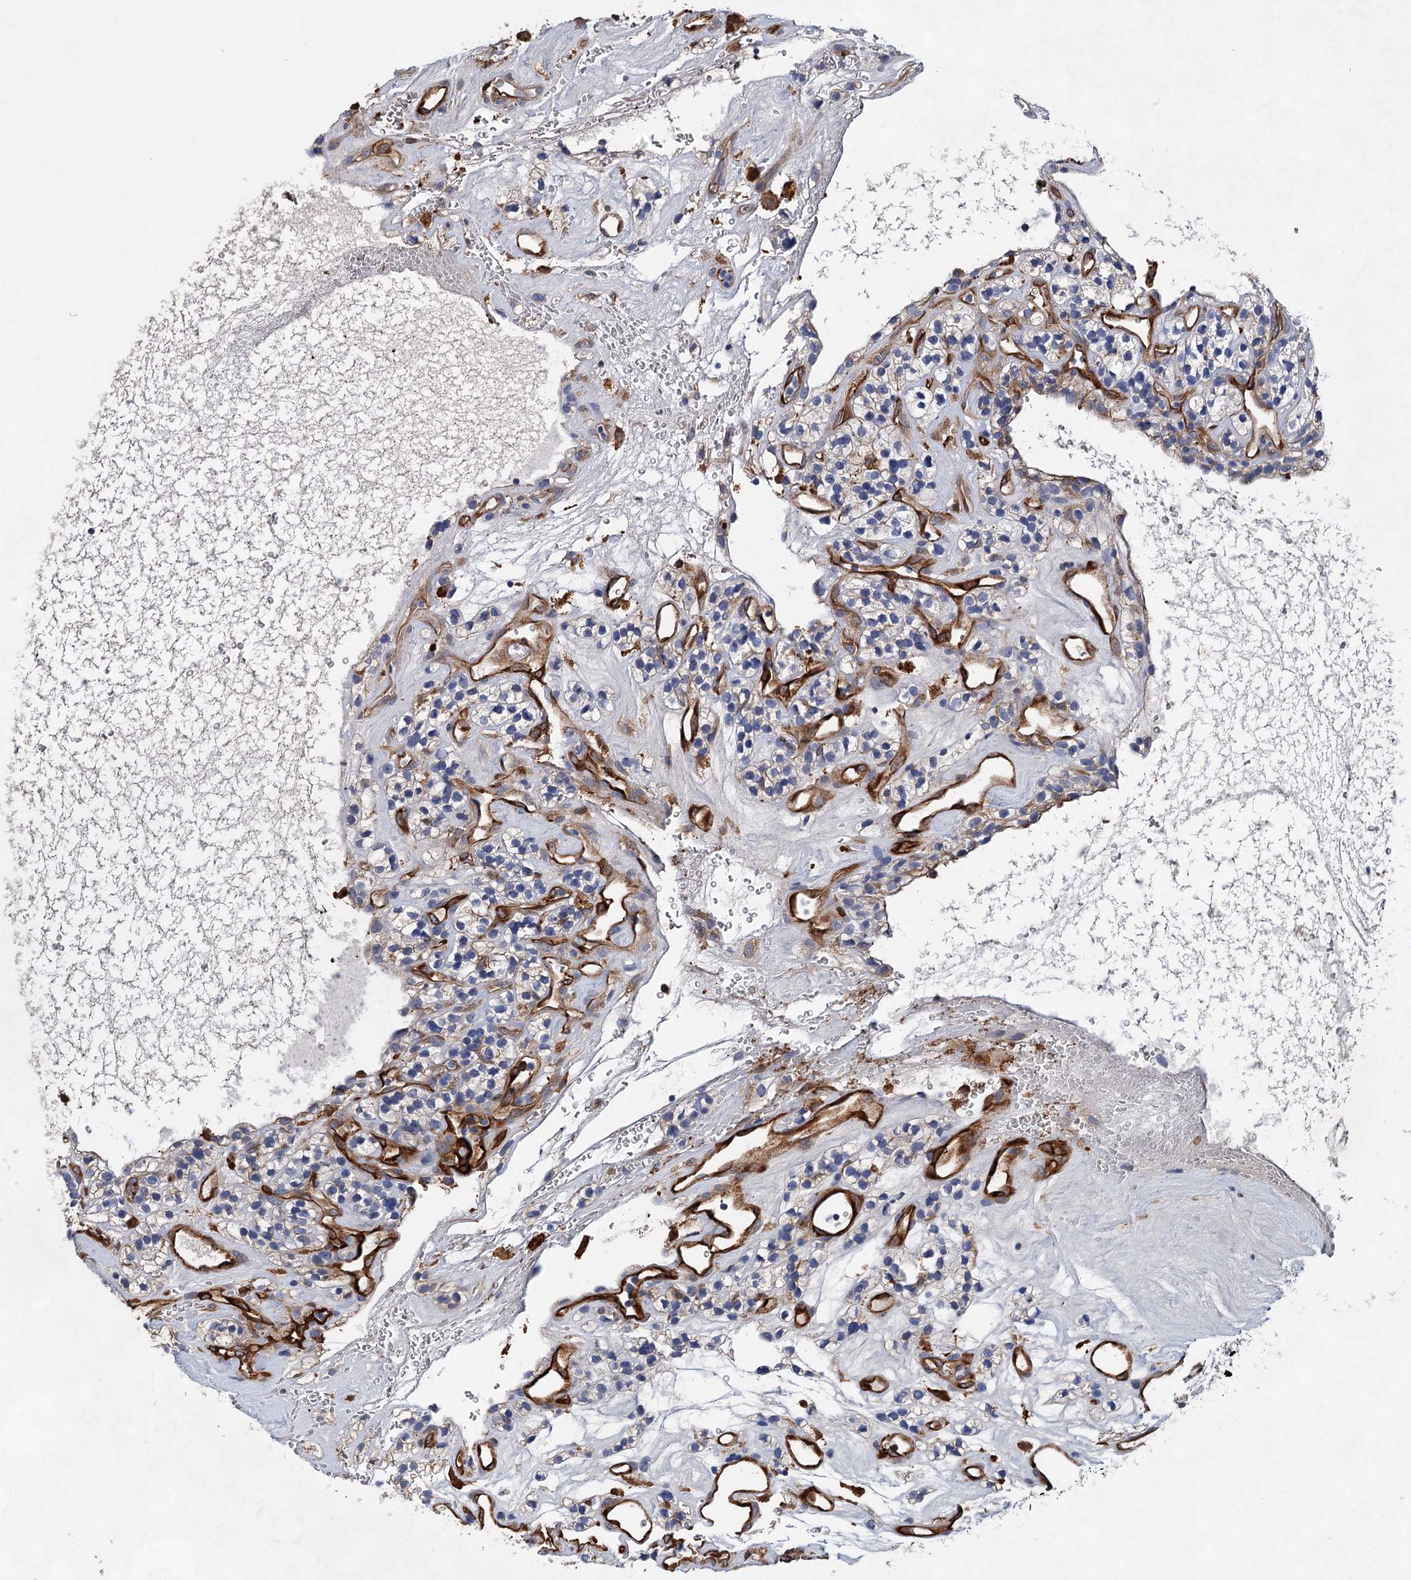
{"staining": {"intensity": "weak", "quantity": "25%-75%", "location": "cytoplasmic/membranous"}, "tissue": "renal cancer", "cell_type": "Tumor cells", "image_type": "cancer", "snomed": [{"axis": "morphology", "description": "Adenocarcinoma, NOS"}, {"axis": "topography", "description": "Kidney"}], "caption": "There is low levels of weak cytoplasmic/membranous positivity in tumor cells of adenocarcinoma (renal), as demonstrated by immunohistochemical staining (brown color).", "gene": "TMTC3", "patient": {"sex": "female", "age": 57}}